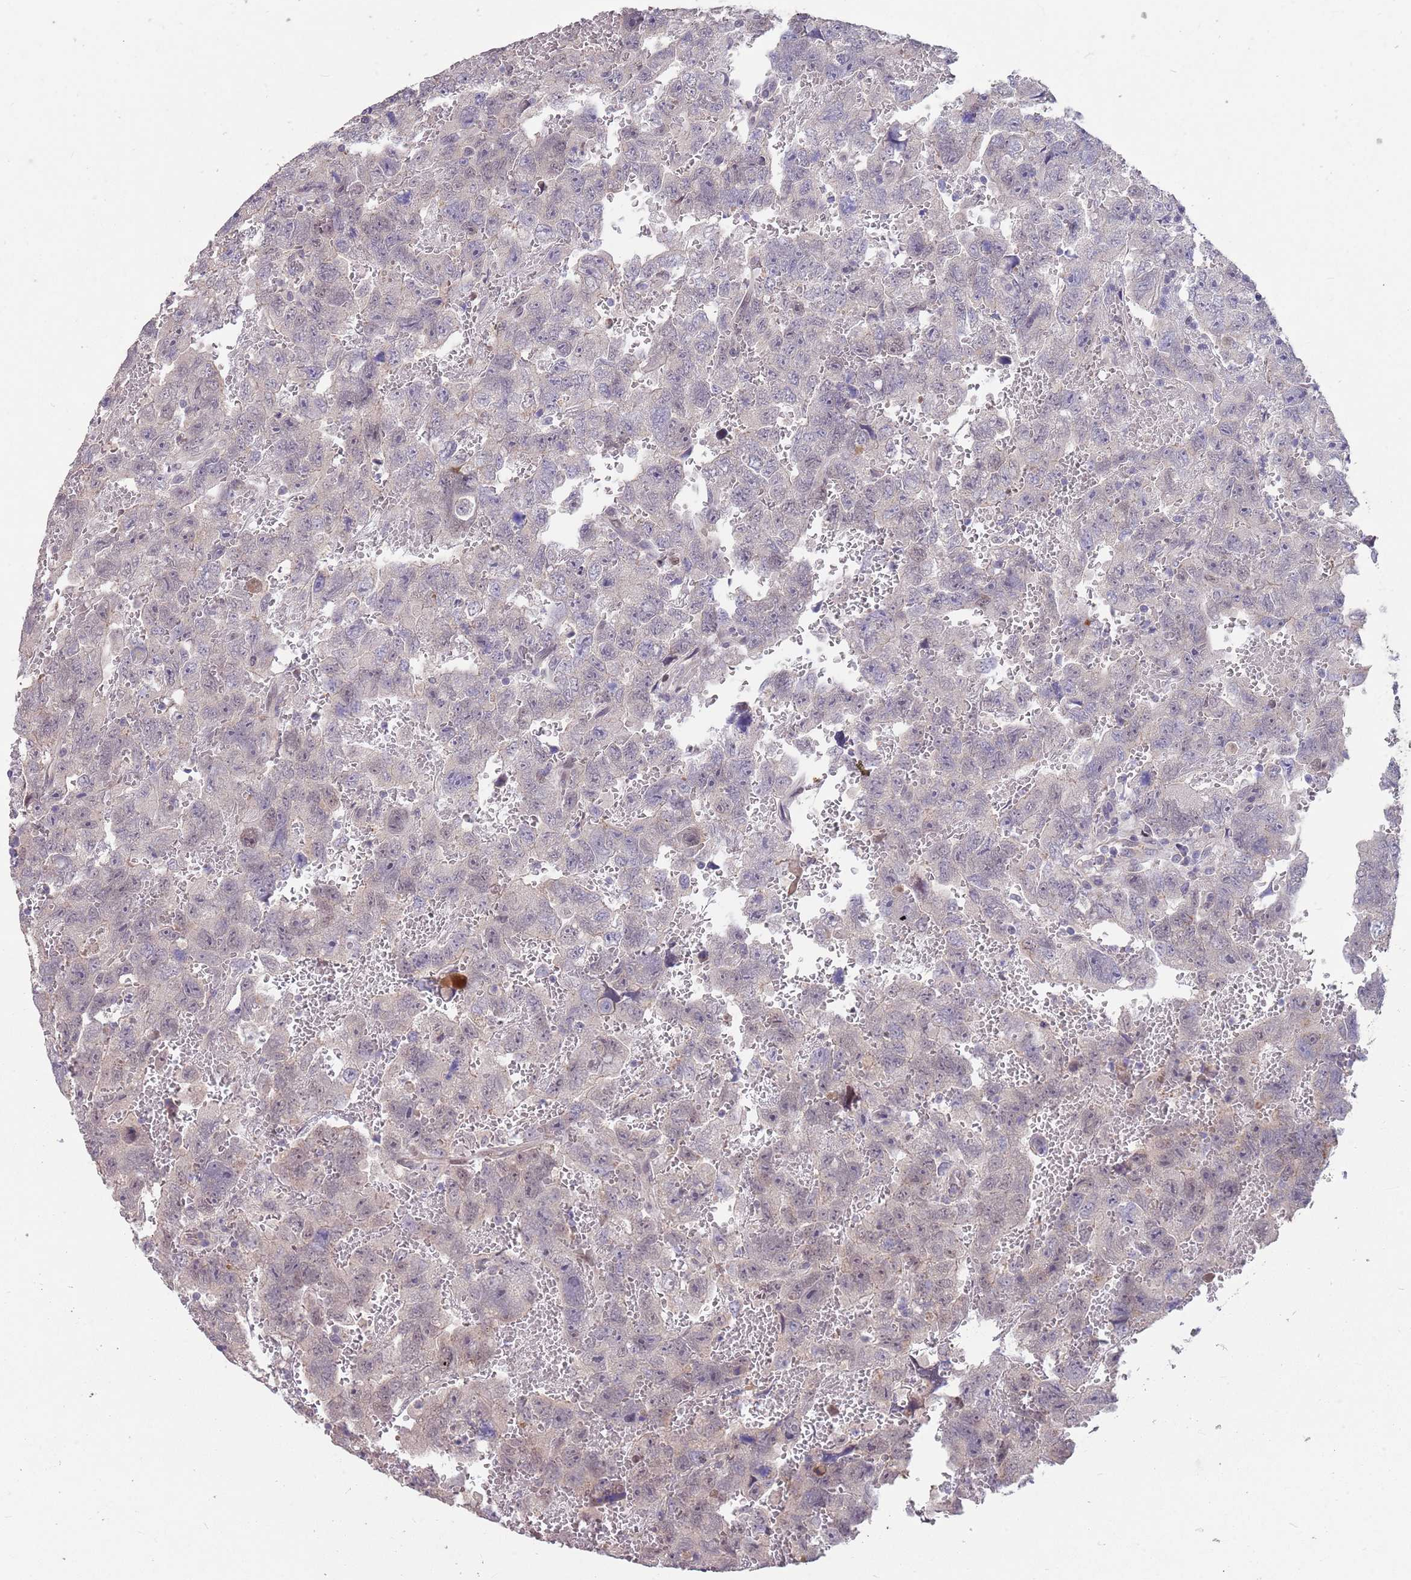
{"staining": {"intensity": "negative", "quantity": "none", "location": "none"}, "tissue": "testis cancer", "cell_type": "Tumor cells", "image_type": "cancer", "snomed": [{"axis": "morphology", "description": "Carcinoma, Embryonal, NOS"}, {"axis": "topography", "description": "Testis"}], "caption": "This is an immunohistochemistry photomicrograph of testis cancer. There is no staining in tumor cells.", "gene": "MEI1", "patient": {"sex": "male", "age": 45}}